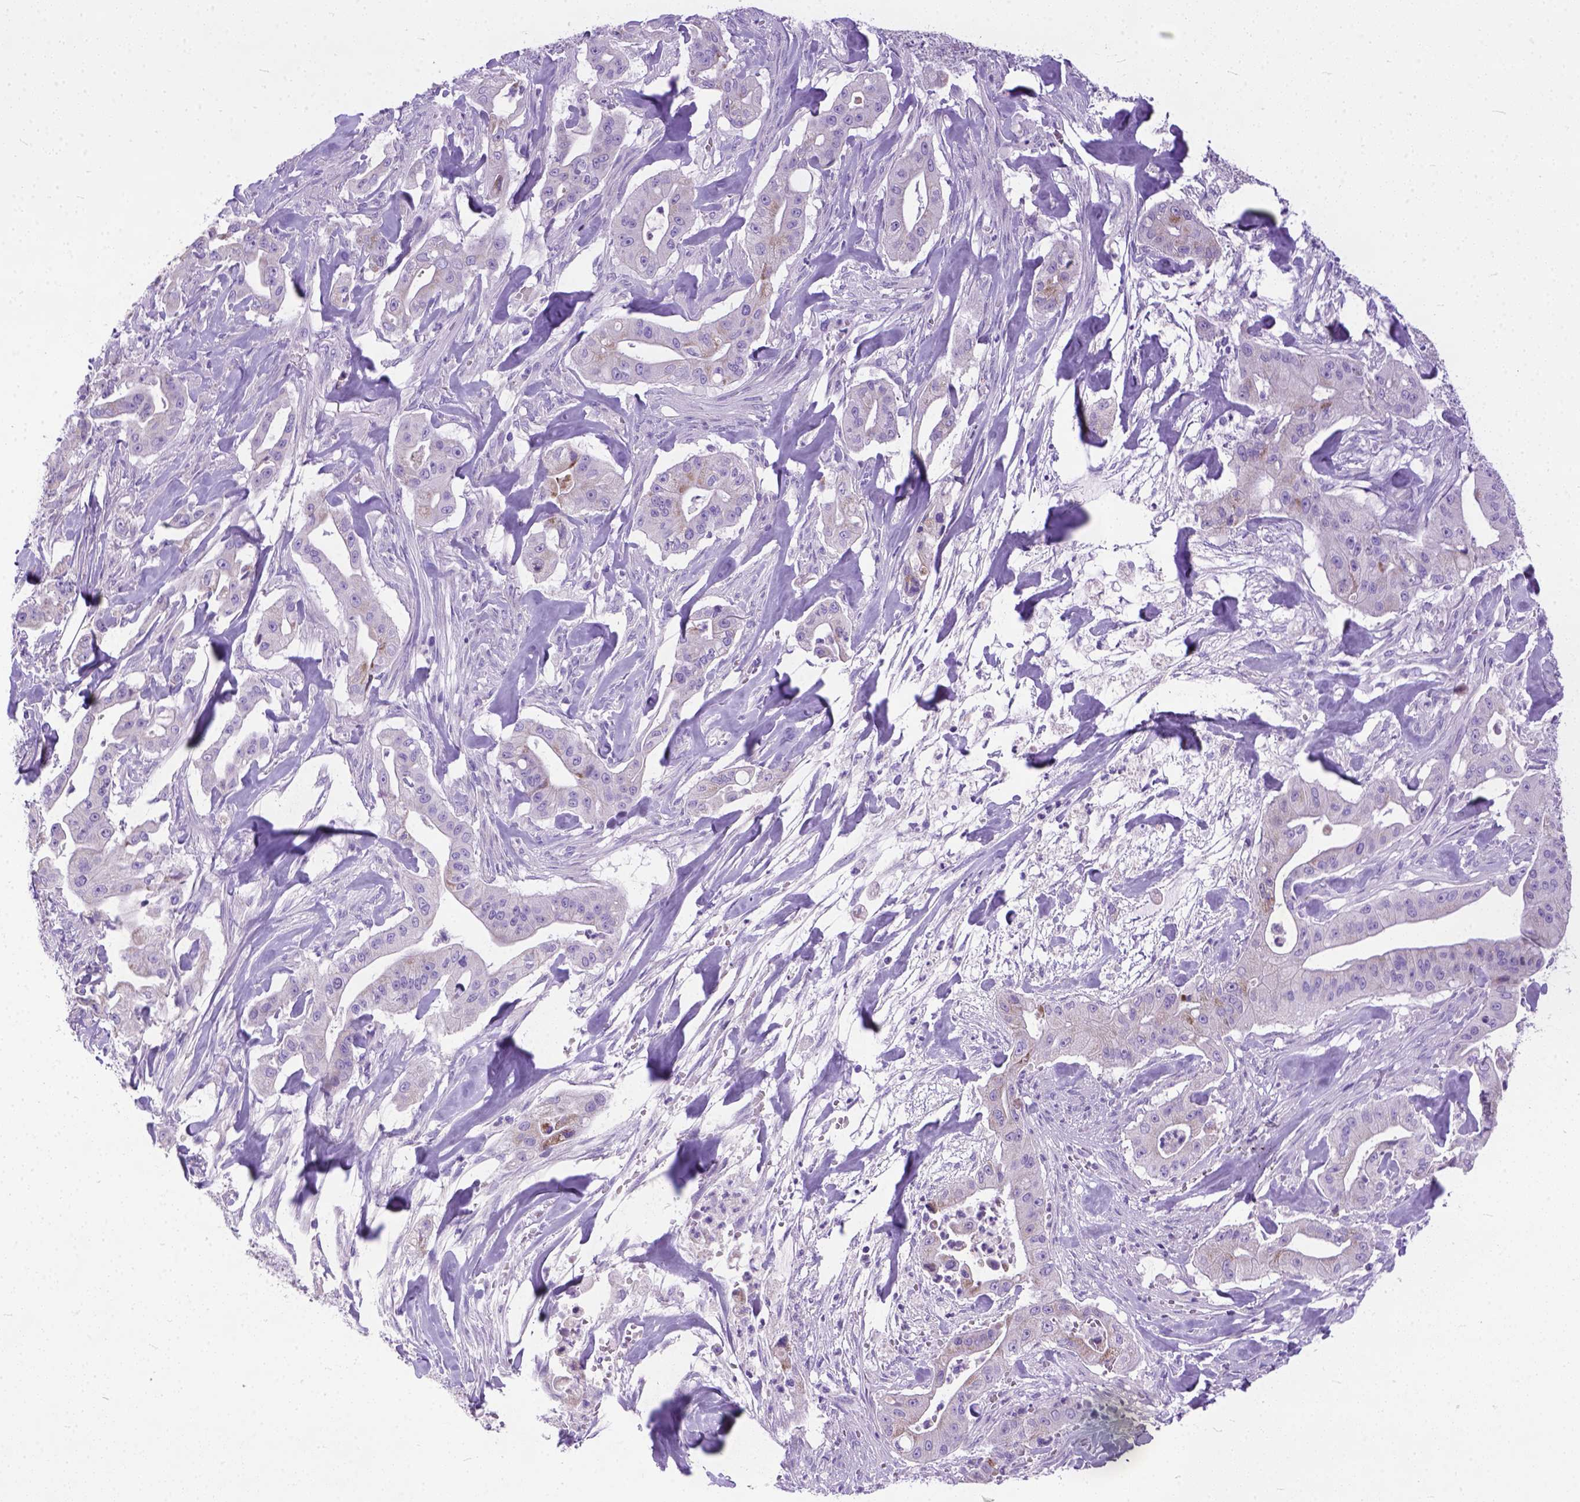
{"staining": {"intensity": "negative", "quantity": "none", "location": "none"}, "tissue": "pancreatic cancer", "cell_type": "Tumor cells", "image_type": "cancer", "snomed": [{"axis": "morphology", "description": "Normal tissue, NOS"}, {"axis": "morphology", "description": "Inflammation, NOS"}, {"axis": "morphology", "description": "Adenocarcinoma, NOS"}, {"axis": "topography", "description": "Pancreas"}], "caption": "IHC image of neoplastic tissue: human adenocarcinoma (pancreatic) stained with DAB (3,3'-diaminobenzidine) exhibits no significant protein staining in tumor cells.", "gene": "PLK5", "patient": {"sex": "male", "age": 57}}